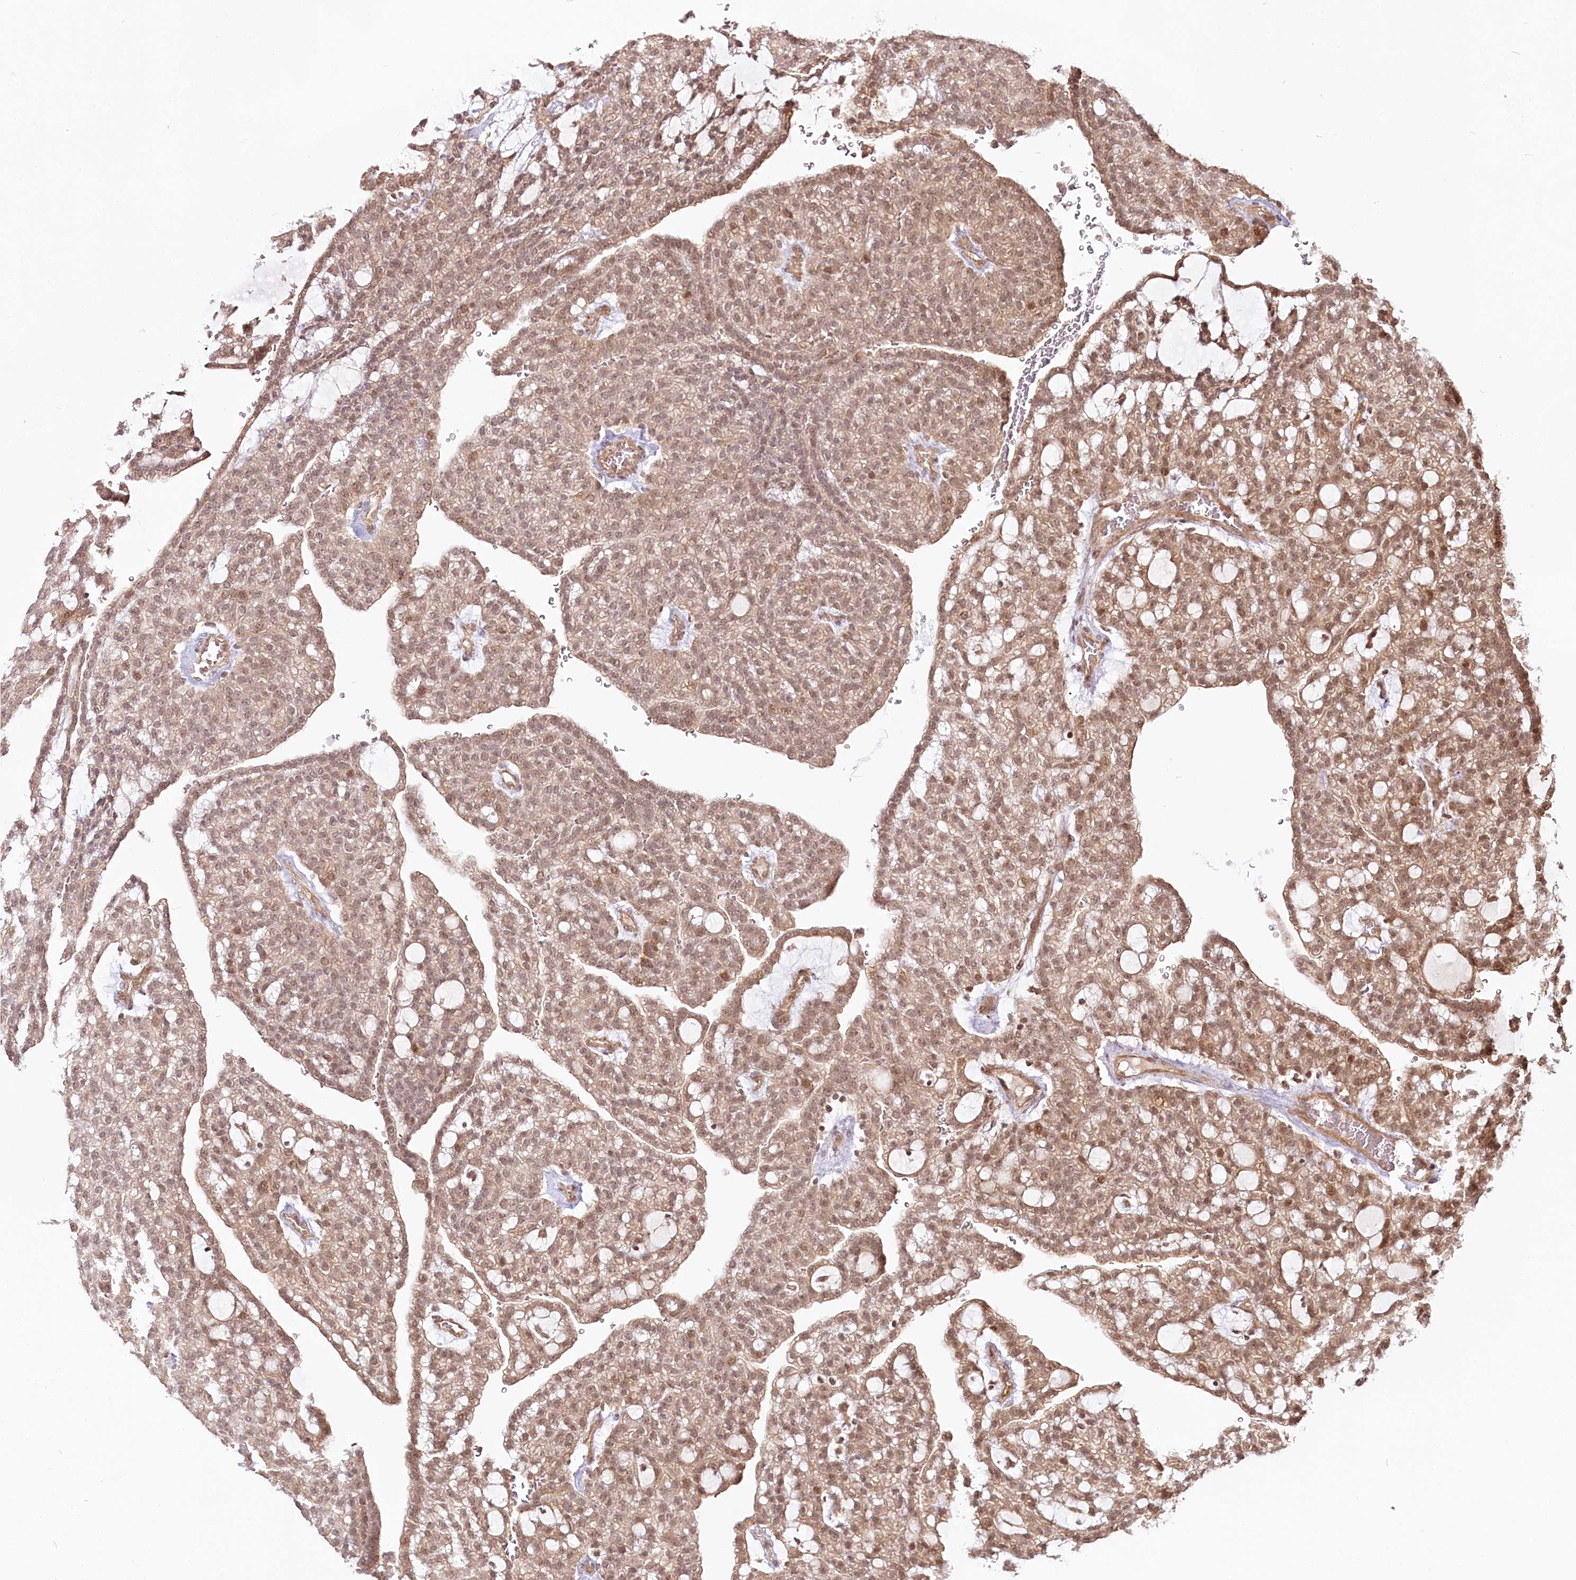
{"staining": {"intensity": "moderate", "quantity": ">75%", "location": "cytoplasmic/membranous,nuclear"}, "tissue": "renal cancer", "cell_type": "Tumor cells", "image_type": "cancer", "snomed": [{"axis": "morphology", "description": "Adenocarcinoma, NOS"}, {"axis": "topography", "description": "Kidney"}], "caption": "Protein expression analysis of human renal adenocarcinoma reveals moderate cytoplasmic/membranous and nuclear staining in approximately >75% of tumor cells.", "gene": "R3HDM2", "patient": {"sex": "male", "age": 63}}